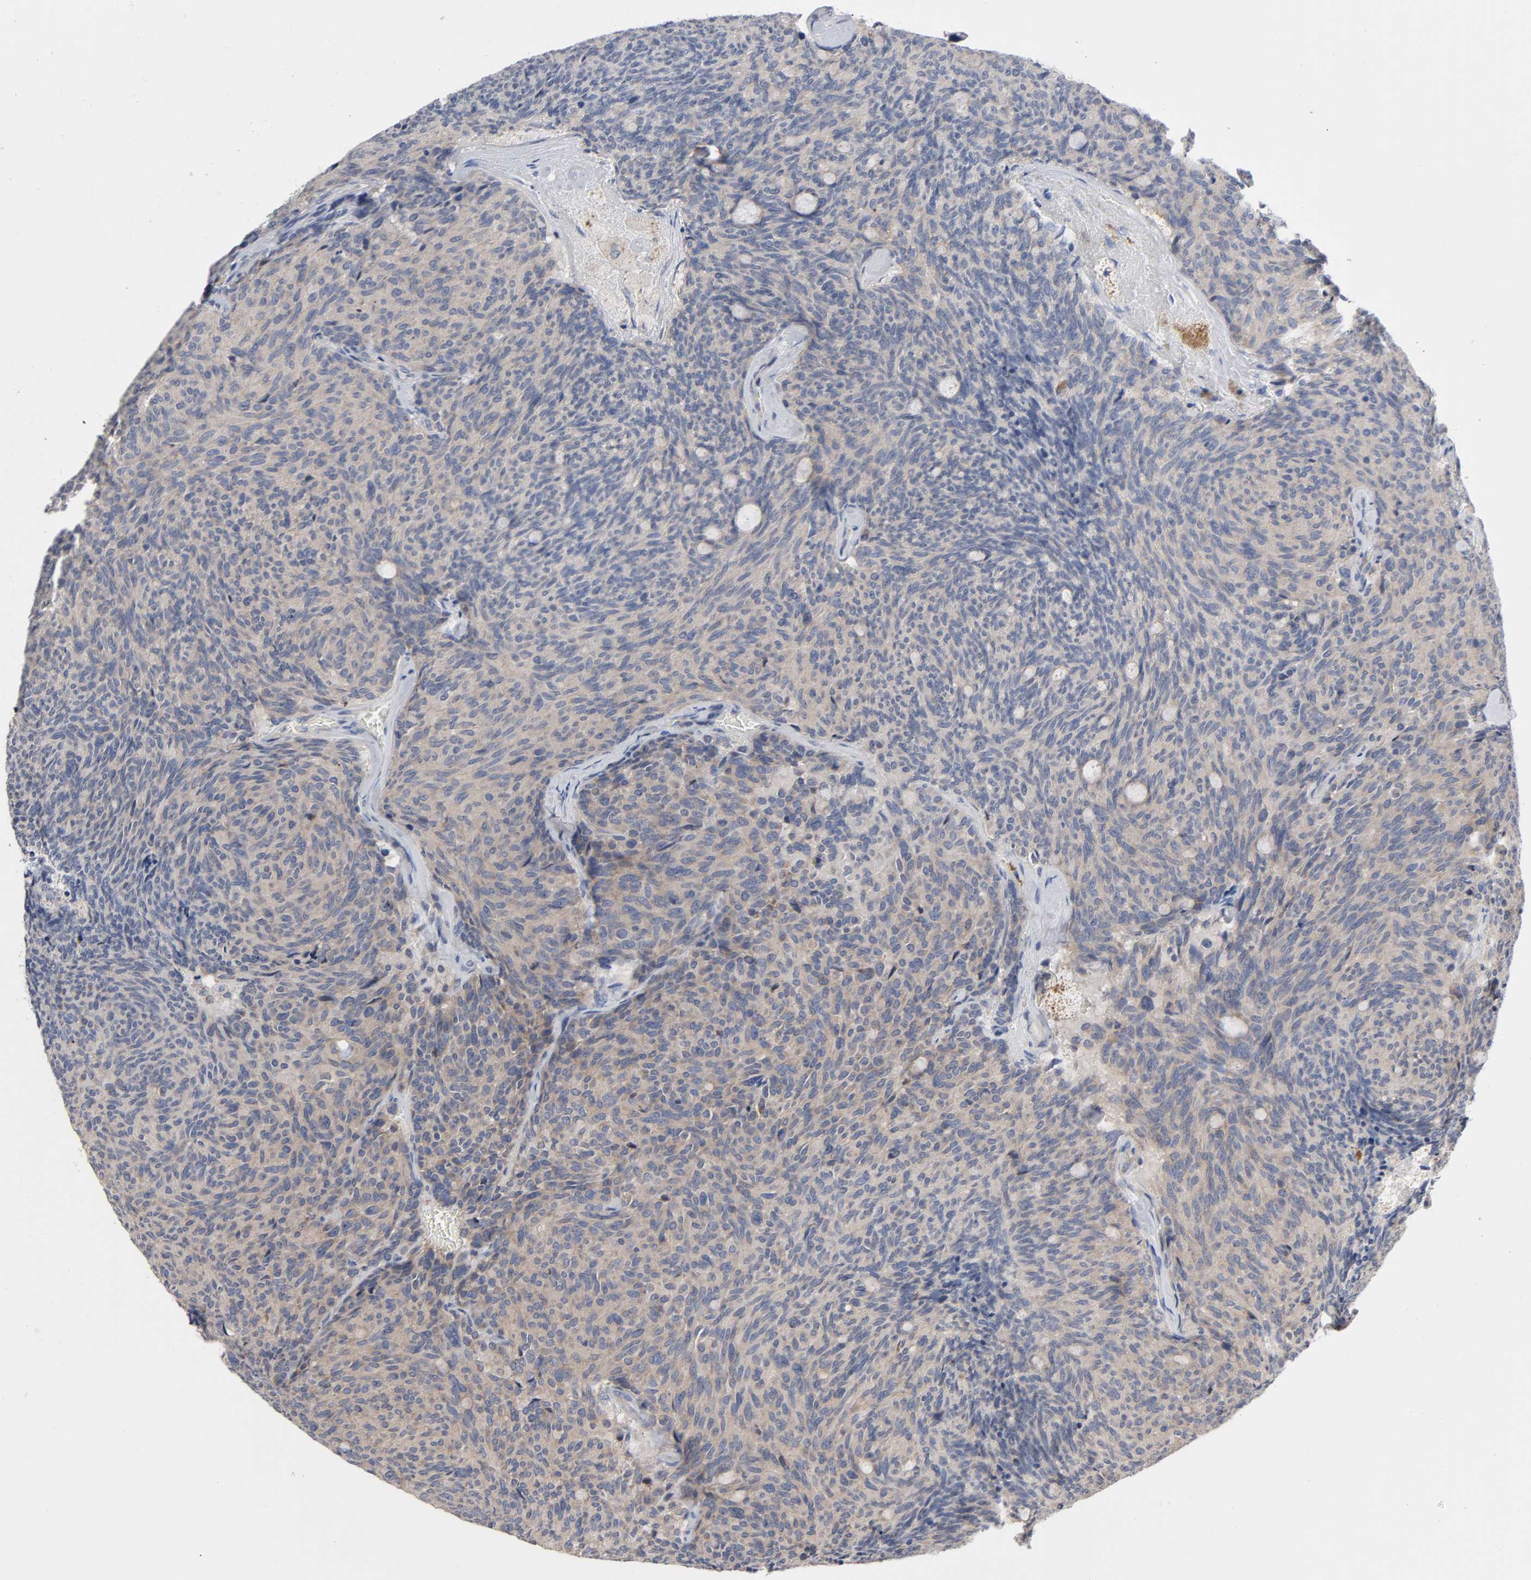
{"staining": {"intensity": "moderate", "quantity": ">75%", "location": "cytoplasmic/membranous"}, "tissue": "carcinoid", "cell_type": "Tumor cells", "image_type": "cancer", "snomed": [{"axis": "morphology", "description": "Carcinoid, malignant, NOS"}, {"axis": "topography", "description": "Pancreas"}], "caption": "About >75% of tumor cells in human carcinoid (malignant) demonstrate moderate cytoplasmic/membranous protein positivity as visualized by brown immunohistochemical staining.", "gene": "CCDC134", "patient": {"sex": "female", "age": 54}}